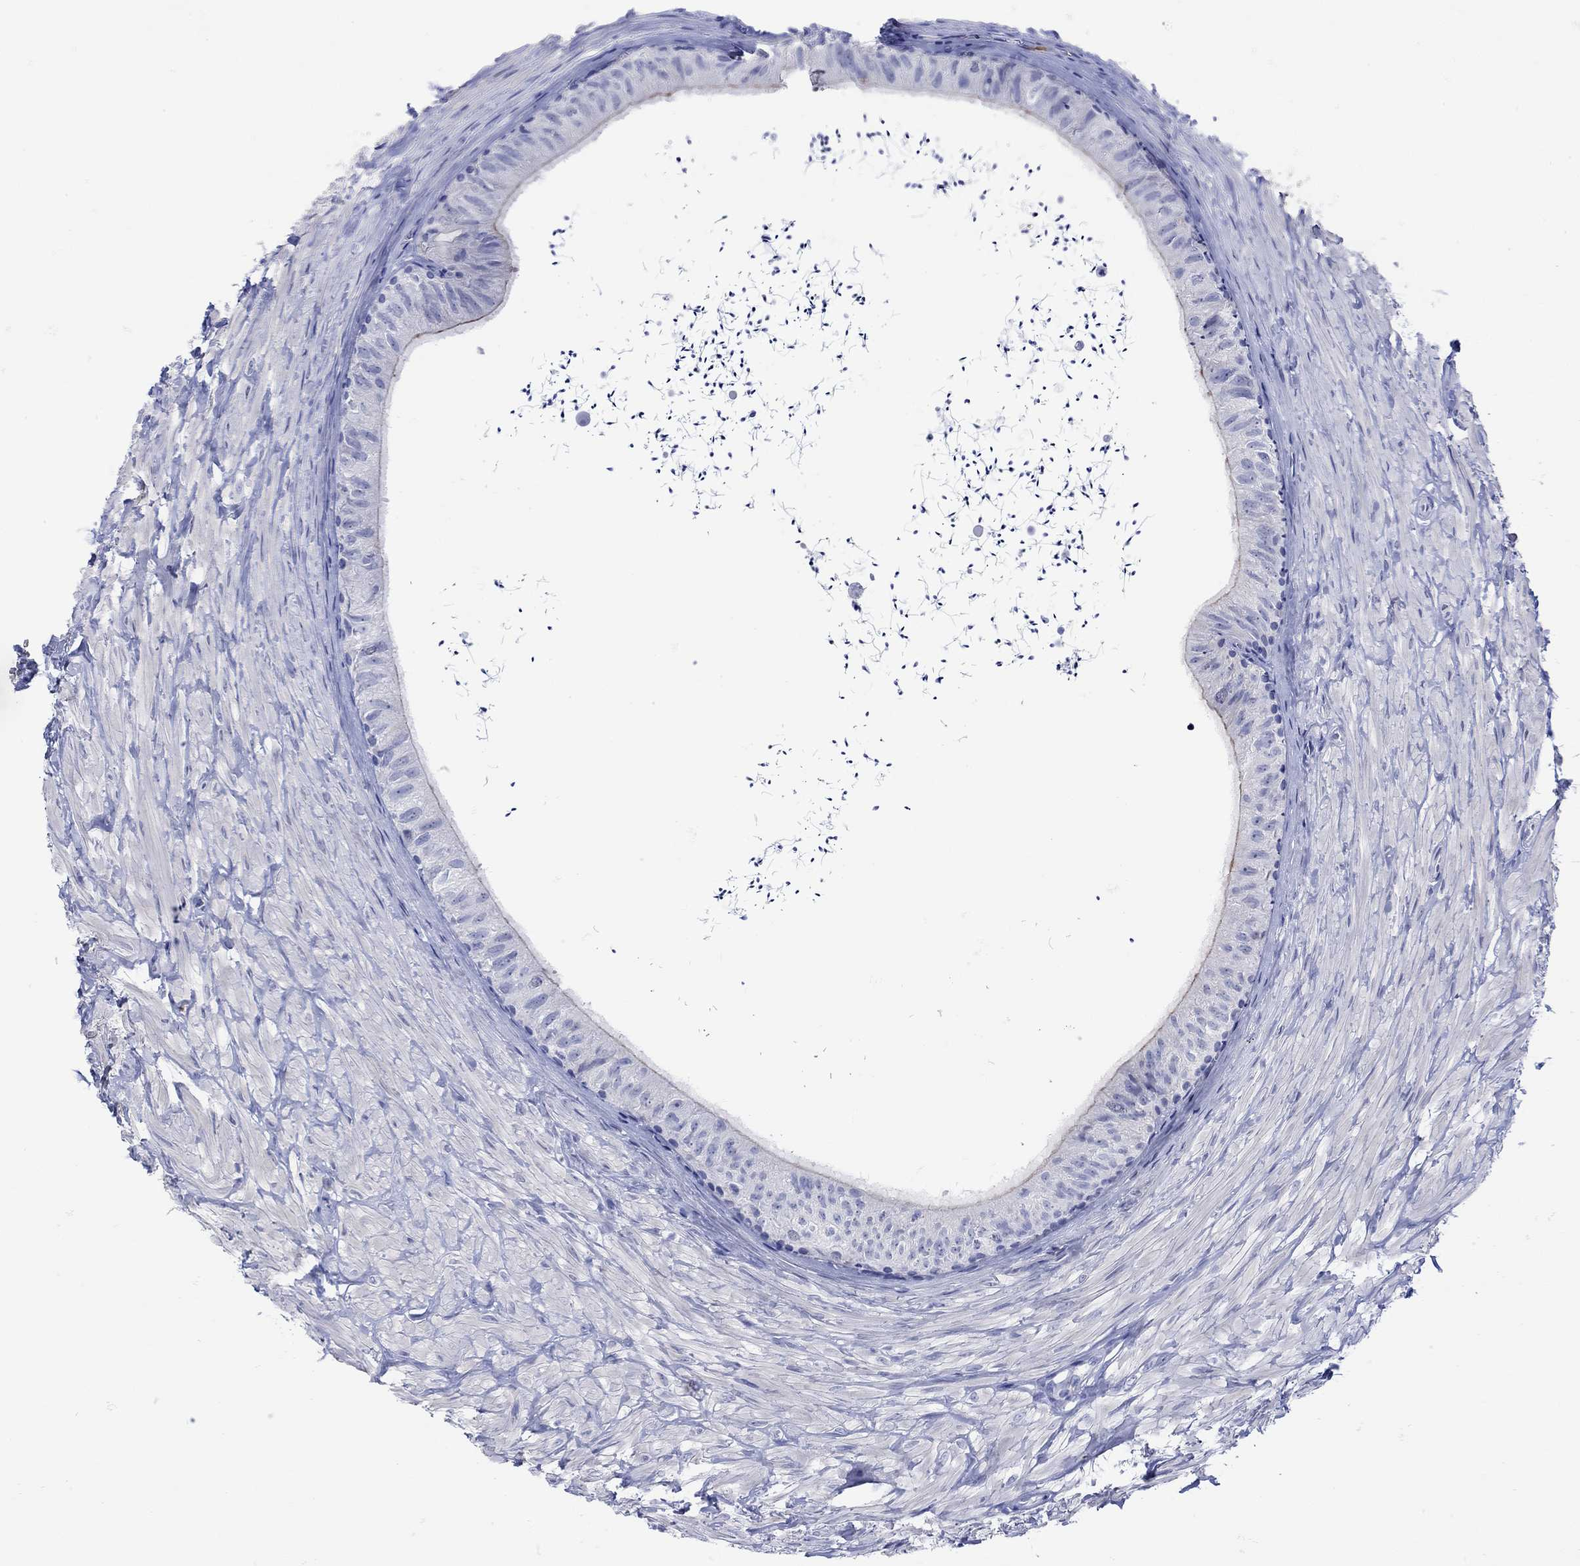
{"staining": {"intensity": "negative", "quantity": "none", "location": "none"}, "tissue": "epididymis", "cell_type": "Glandular cells", "image_type": "normal", "snomed": [{"axis": "morphology", "description": "Normal tissue, NOS"}, {"axis": "topography", "description": "Epididymis"}], "caption": "Immunohistochemical staining of unremarkable epididymis reveals no significant positivity in glandular cells.", "gene": "LINGO3", "patient": {"sex": "male", "age": 32}}